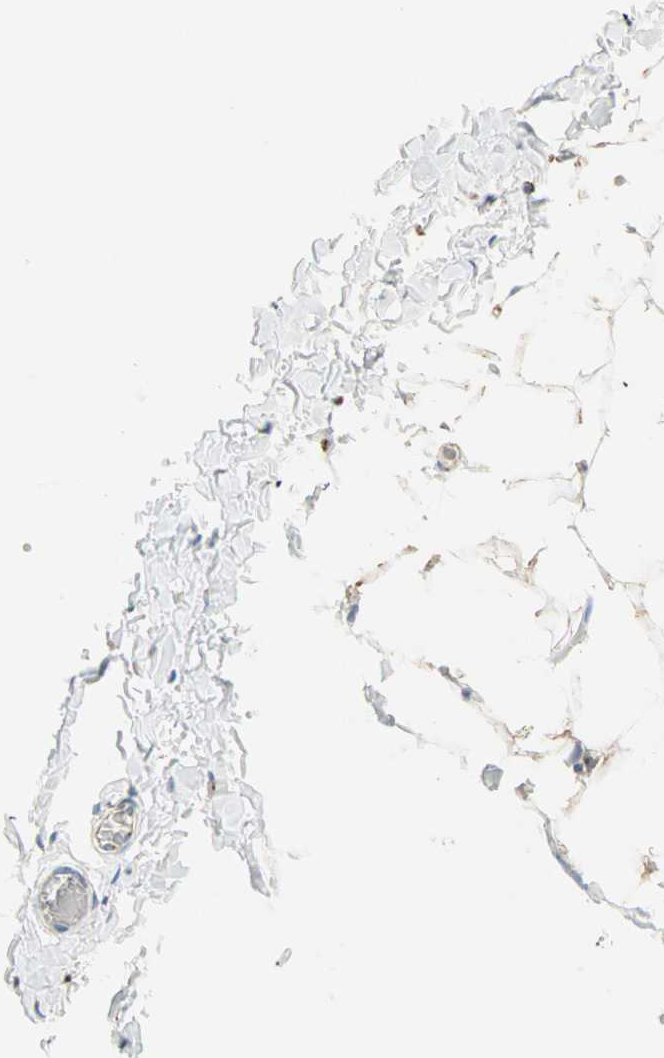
{"staining": {"intensity": "weak", "quantity": ">75%", "location": "cytoplasmic/membranous"}, "tissue": "adipose tissue", "cell_type": "Adipocytes", "image_type": "normal", "snomed": [{"axis": "morphology", "description": "Normal tissue, NOS"}, {"axis": "topography", "description": "Soft tissue"}], "caption": "Protein staining by IHC reveals weak cytoplasmic/membranous positivity in approximately >75% of adipocytes in normal adipose tissue.", "gene": "TST", "patient": {"sex": "male", "age": 26}}